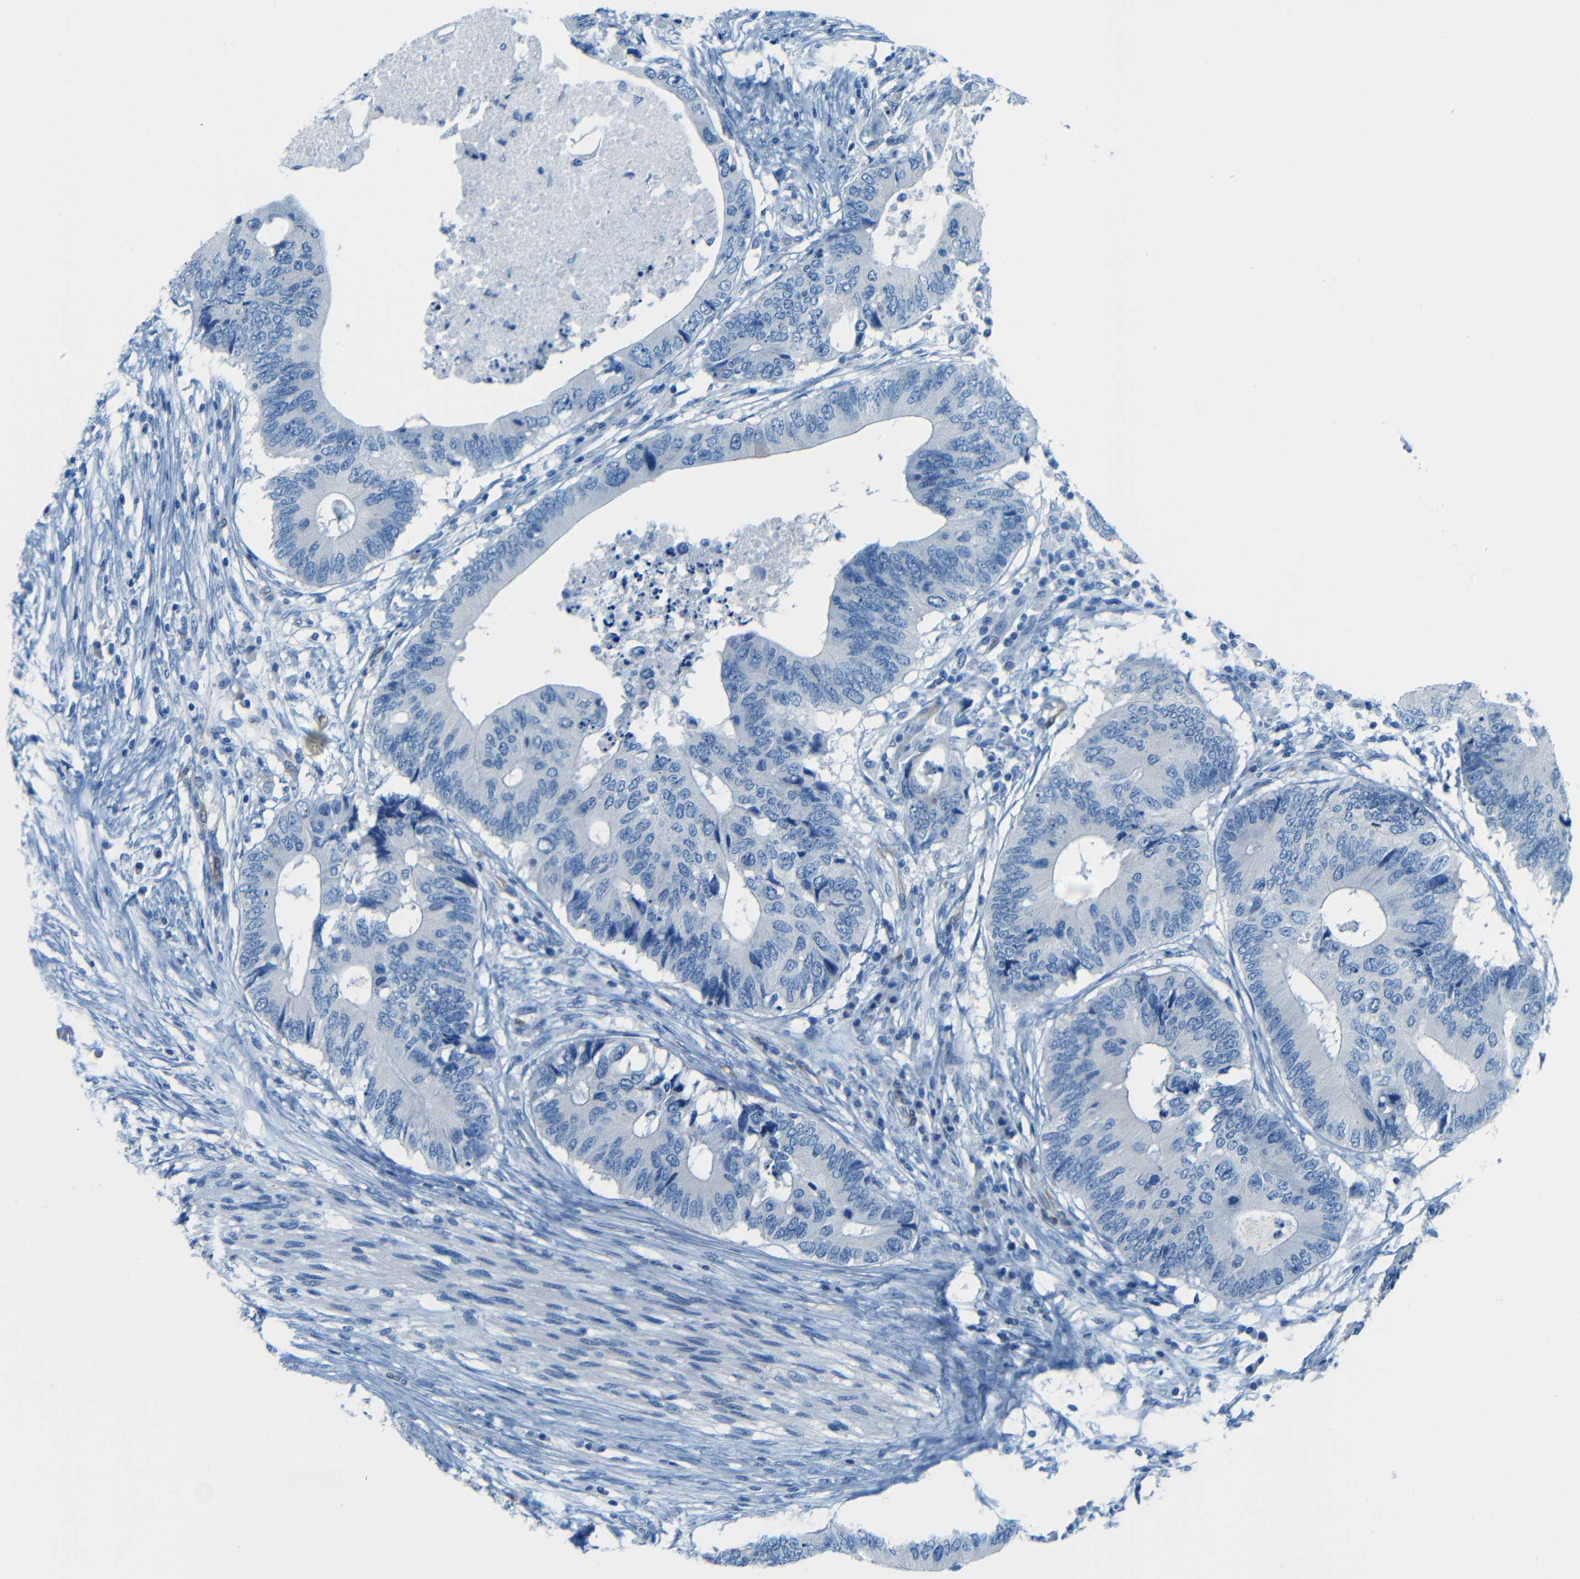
{"staining": {"intensity": "negative", "quantity": "none", "location": "none"}, "tissue": "colorectal cancer", "cell_type": "Tumor cells", "image_type": "cancer", "snomed": [{"axis": "morphology", "description": "Adenocarcinoma, NOS"}, {"axis": "topography", "description": "Colon"}], "caption": "High power microscopy micrograph of an immunohistochemistry (IHC) micrograph of adenocarcinoma (colorectal), revealing no significant expression in tumor cells.", "gene": "MAP2", "patient": {"sex": "male", "age": 71}}